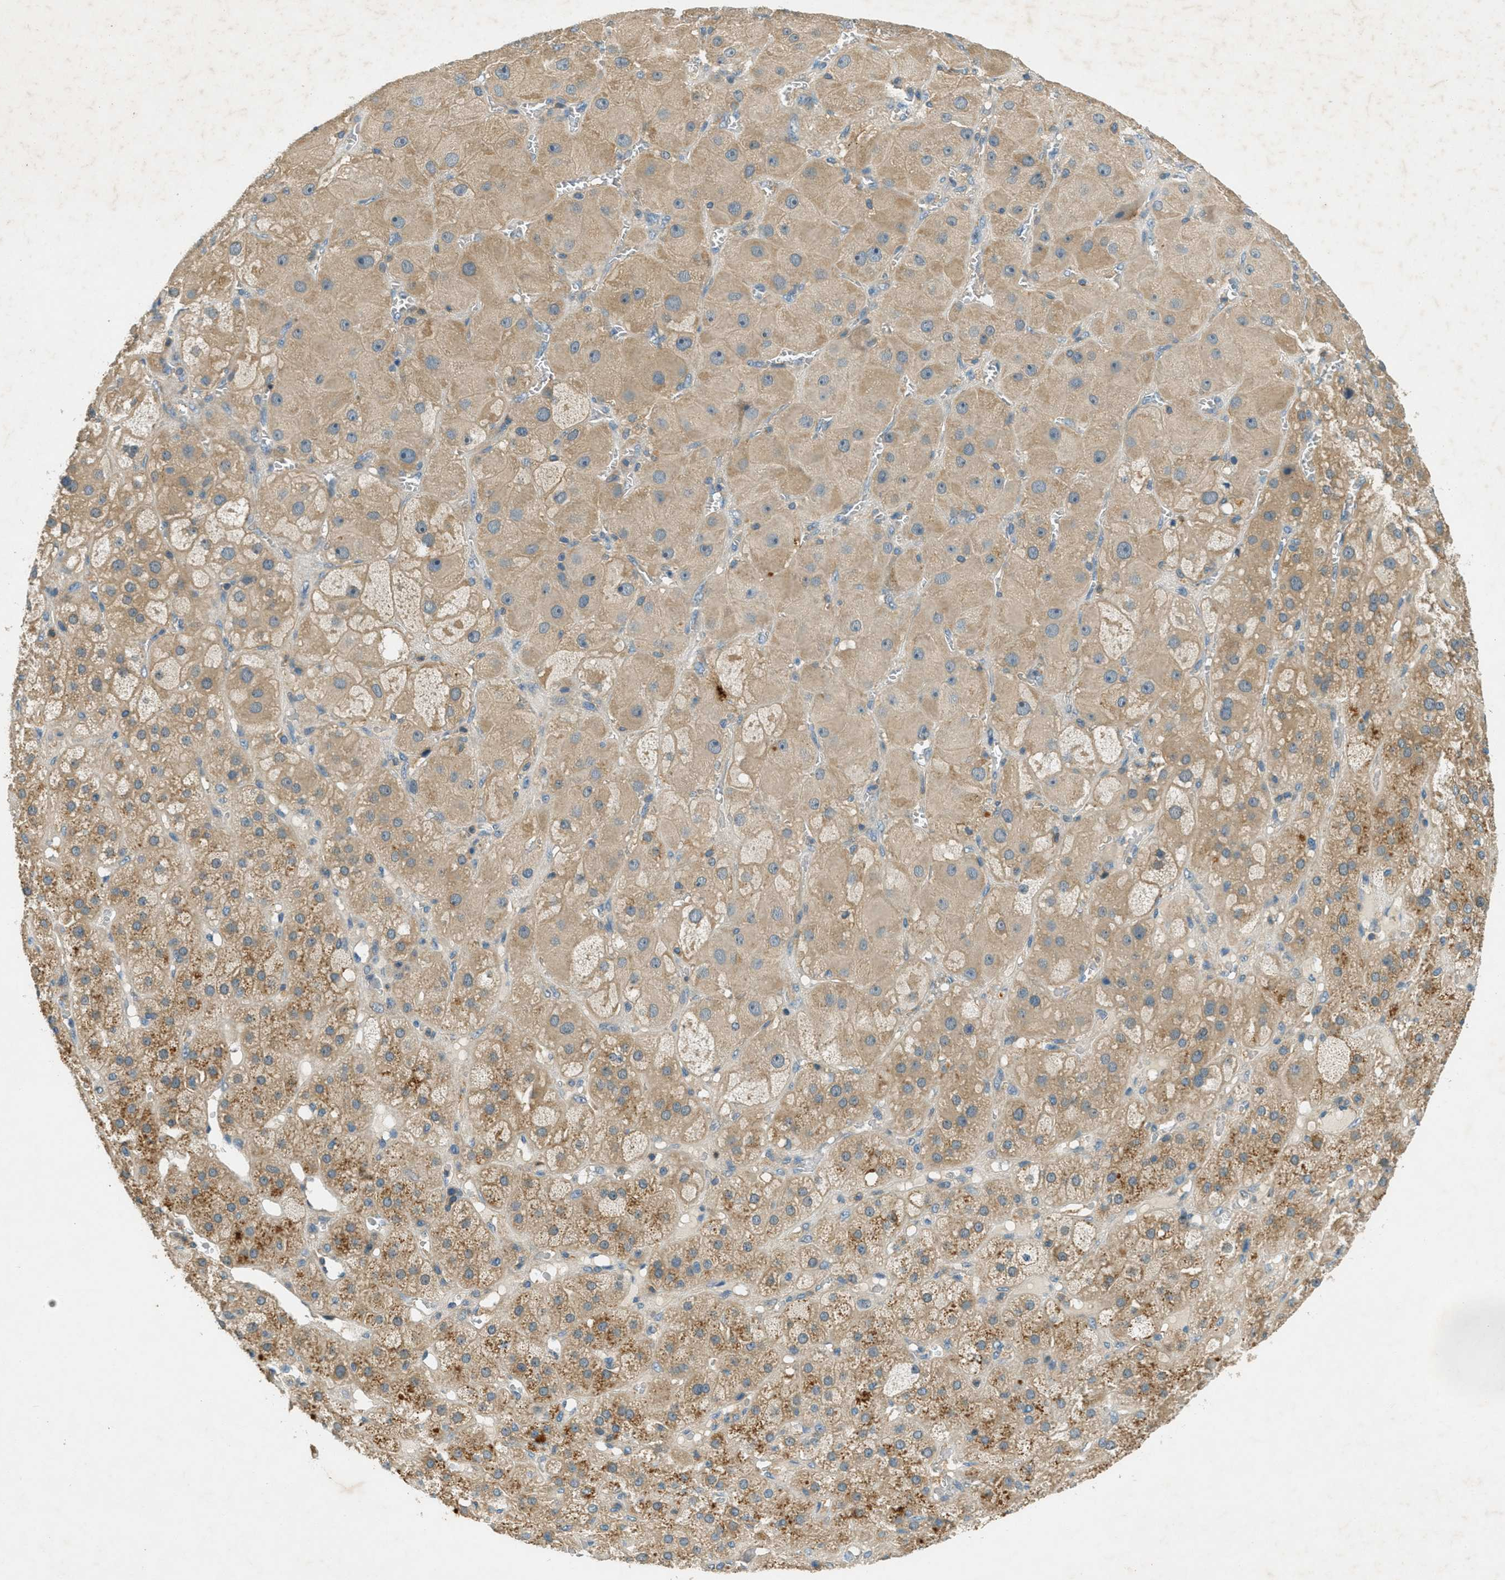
{"staining": {"intensity": "moderate", "quantity": ">75%", "location": "cytoplasmic/membranous"}, "tissue": "adrenal gland", "cell_type": "Glandular cells", "image_type": "normal", "snomed": [{"axis": "morphology", "description": "Normal tissue, NOS"}, {"axis": "topography", "description": "Adrenal gland"}], "caption": "A high-resolution histopathology image shows immunohistochemistry staining of unremarkable adrenal gland, which exhibits moderate cytoplasmic/membranous staining in about >75% of glandular cells. The protein is shown in brown color, while the nuclei are stained blue.", "gene": "NUDT4B", "patient": {"sex": "female", "age": 47}}